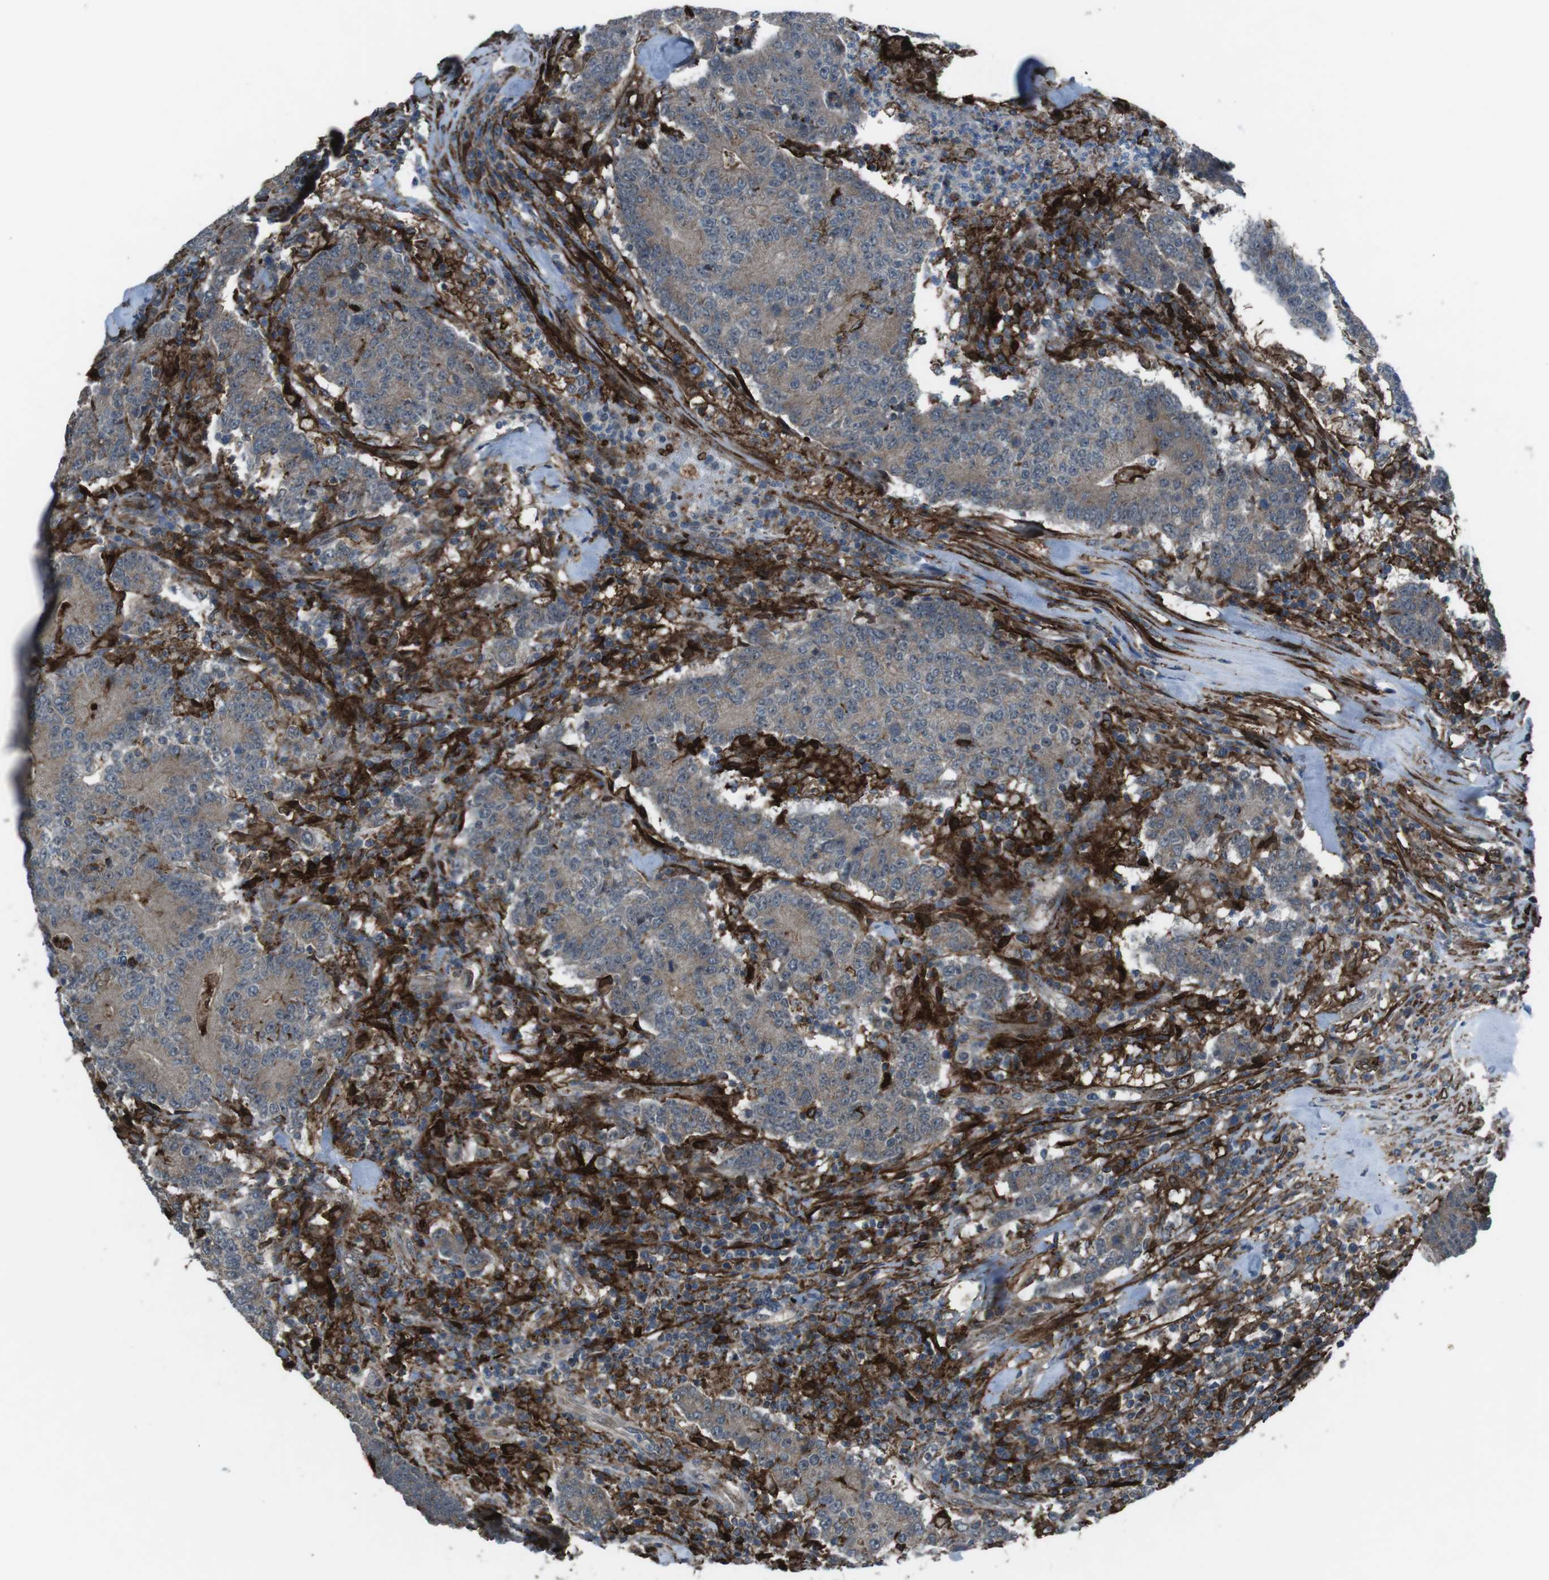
{"staining": {"intensity": "moderate", "quantity": ">75%", "location": "cytoplasmic/membranous"}, "tissue": "colorectal cancer", "cell_type": "Tumor cells", "image_type": "cancer", "snomed": [{"axis": "morphology", "description": "Normal tissue, NOS"}, {"axis": "morphology", "description": "Adenocarcinoma, NOS"}, {"axis": "topography", "description": "Colon"}], "caption": "IHC image of colorectal cancer stained for a protein (brown), which reveals medium levels of moderate cytoplasmic/membranous positivity in about >75% of tumor cells.", "gene": "GDF10", "patient": {"sex": "female", "age": 75}}